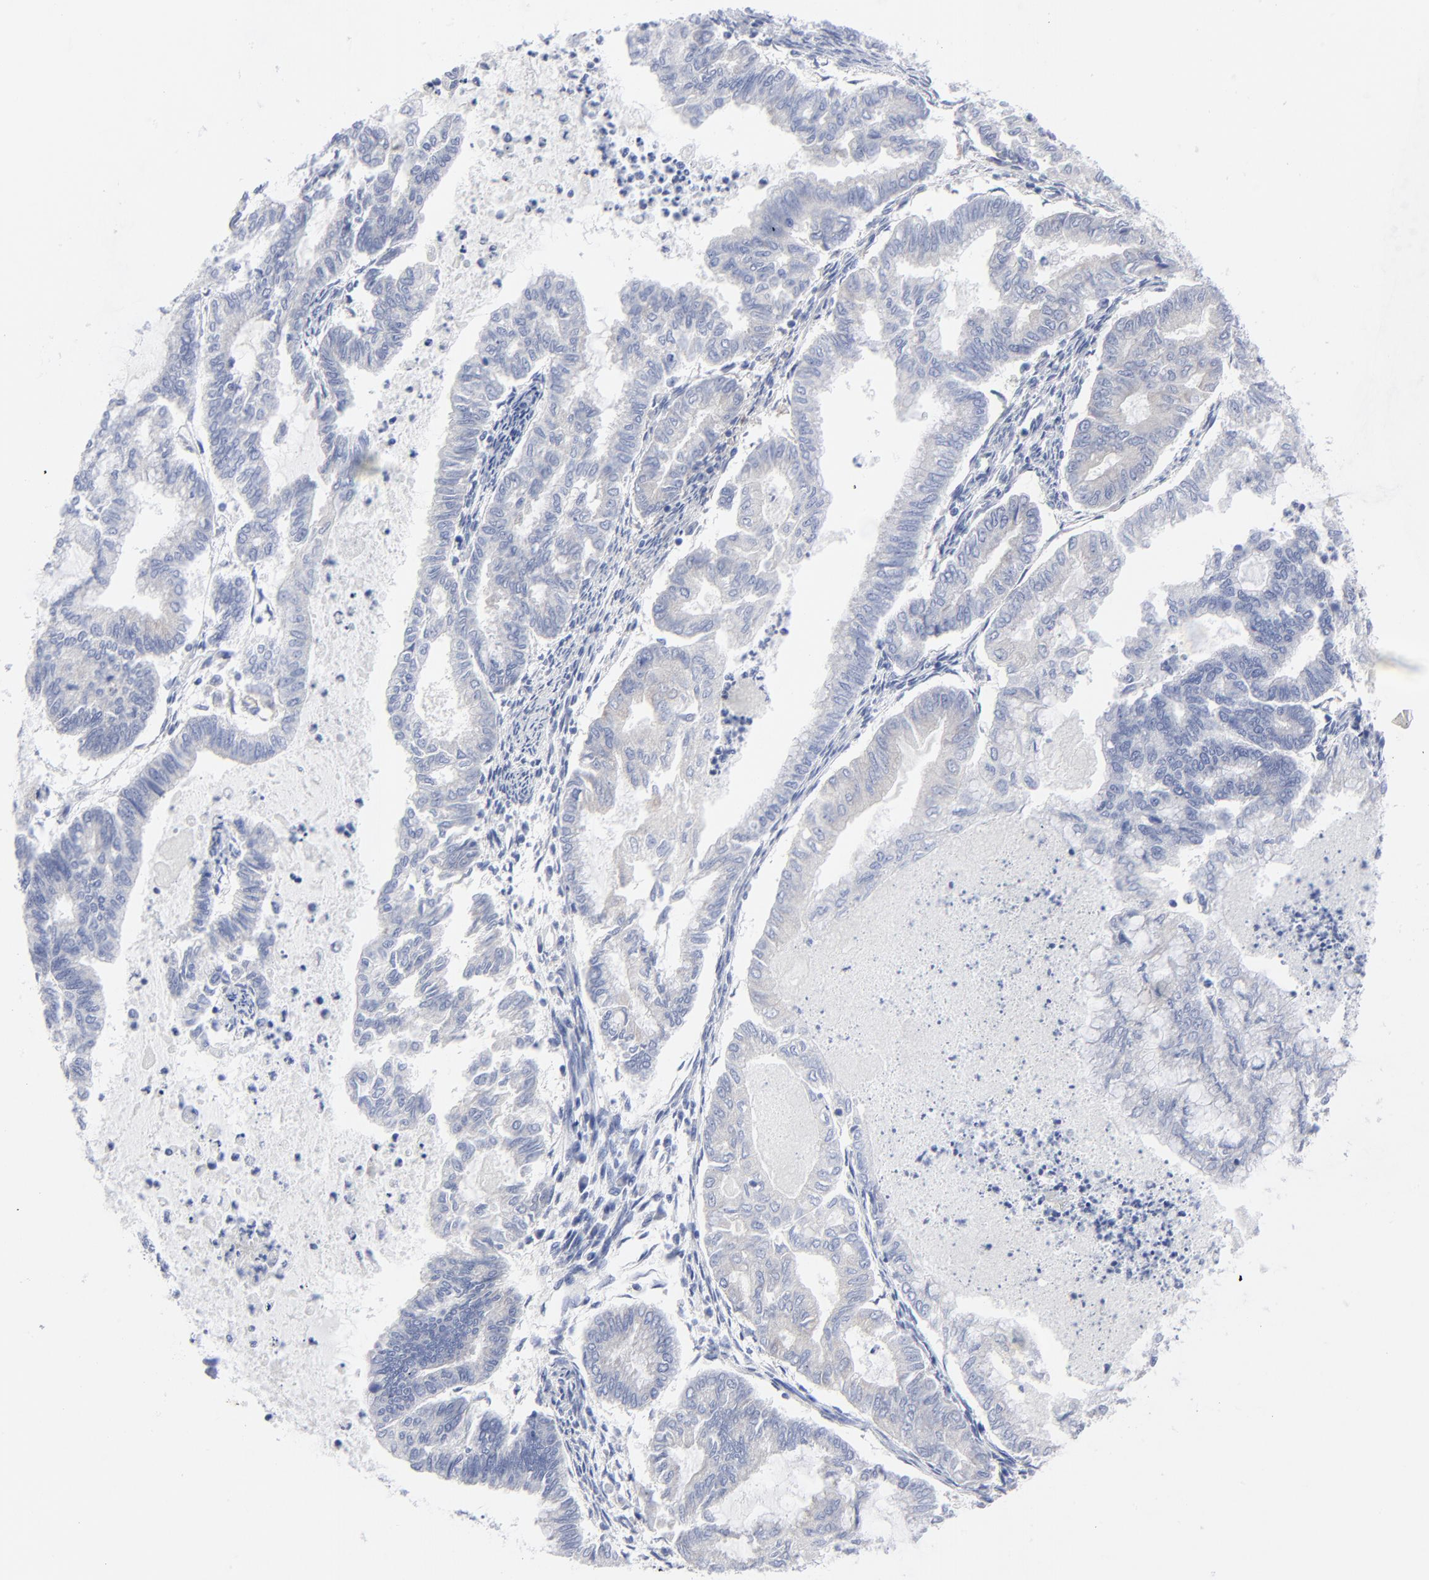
{"staining": {"intensity": "negative", "quantity": "none", "location": "none"}, "tissue": "endometrial cancer", "cell_type": "Tumor cells", "image_type": "cancer", "snomed": [{"axis": "morphology", "description": "Adenocarcinoma, NOS"}, {"axis": "topography", "description": "Endometrium"}], "caption": "An immunohistochemistry micrograph of endometrial cancer is shown. There is no staining in tumor cells of endometrial cancer.", "gene": "STAT2", "patient": {"sex": "female", "age": 79}}